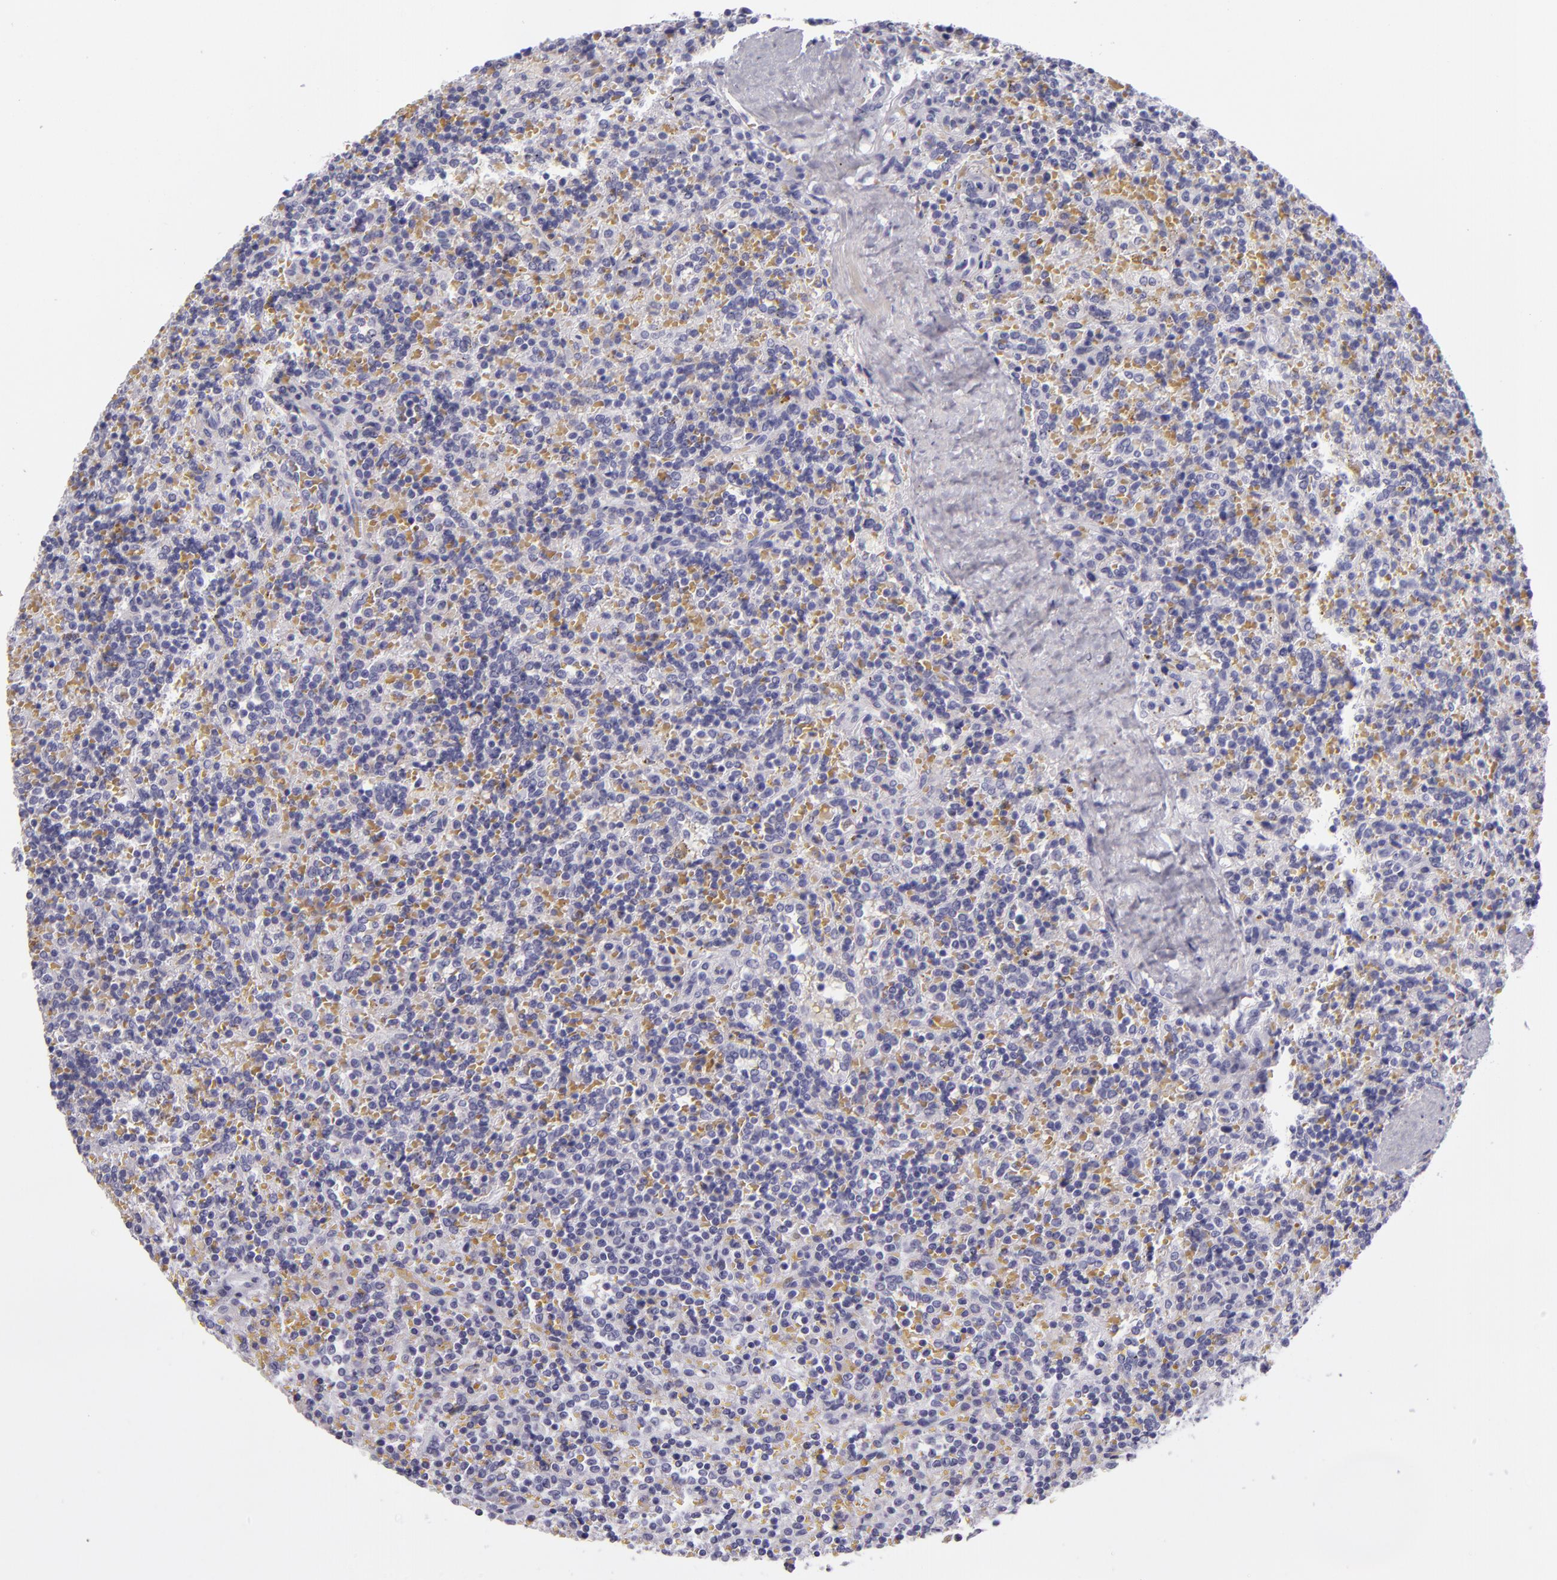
{"staining": {"intensity": "negative", "quantity": "none", "location": "none"}, "tissue": "lymphoma", "cell_type": "Tumor cells", "image_type": "cancer", "snomed": [{"axis": "morphology", "description": "Malignant lymphoma, non-Hodgkin's type, Low grade"}, {"axis": "topography", "description": "Spleen"}], "caption": "IHC micrograph of neoplastic tissue: low-grade malignant lymphoma, non-Hodgkin's type stained with DAB (3,3'-diaminobenzidine) demonstrates no significant protein staining in tumor cells. (Brightfield microscopy of DAB (3,3'-diaminobenzidine) IHC at high magnification).", "gene": "CR2", "patient": {"sex": "male", "age": 67}}